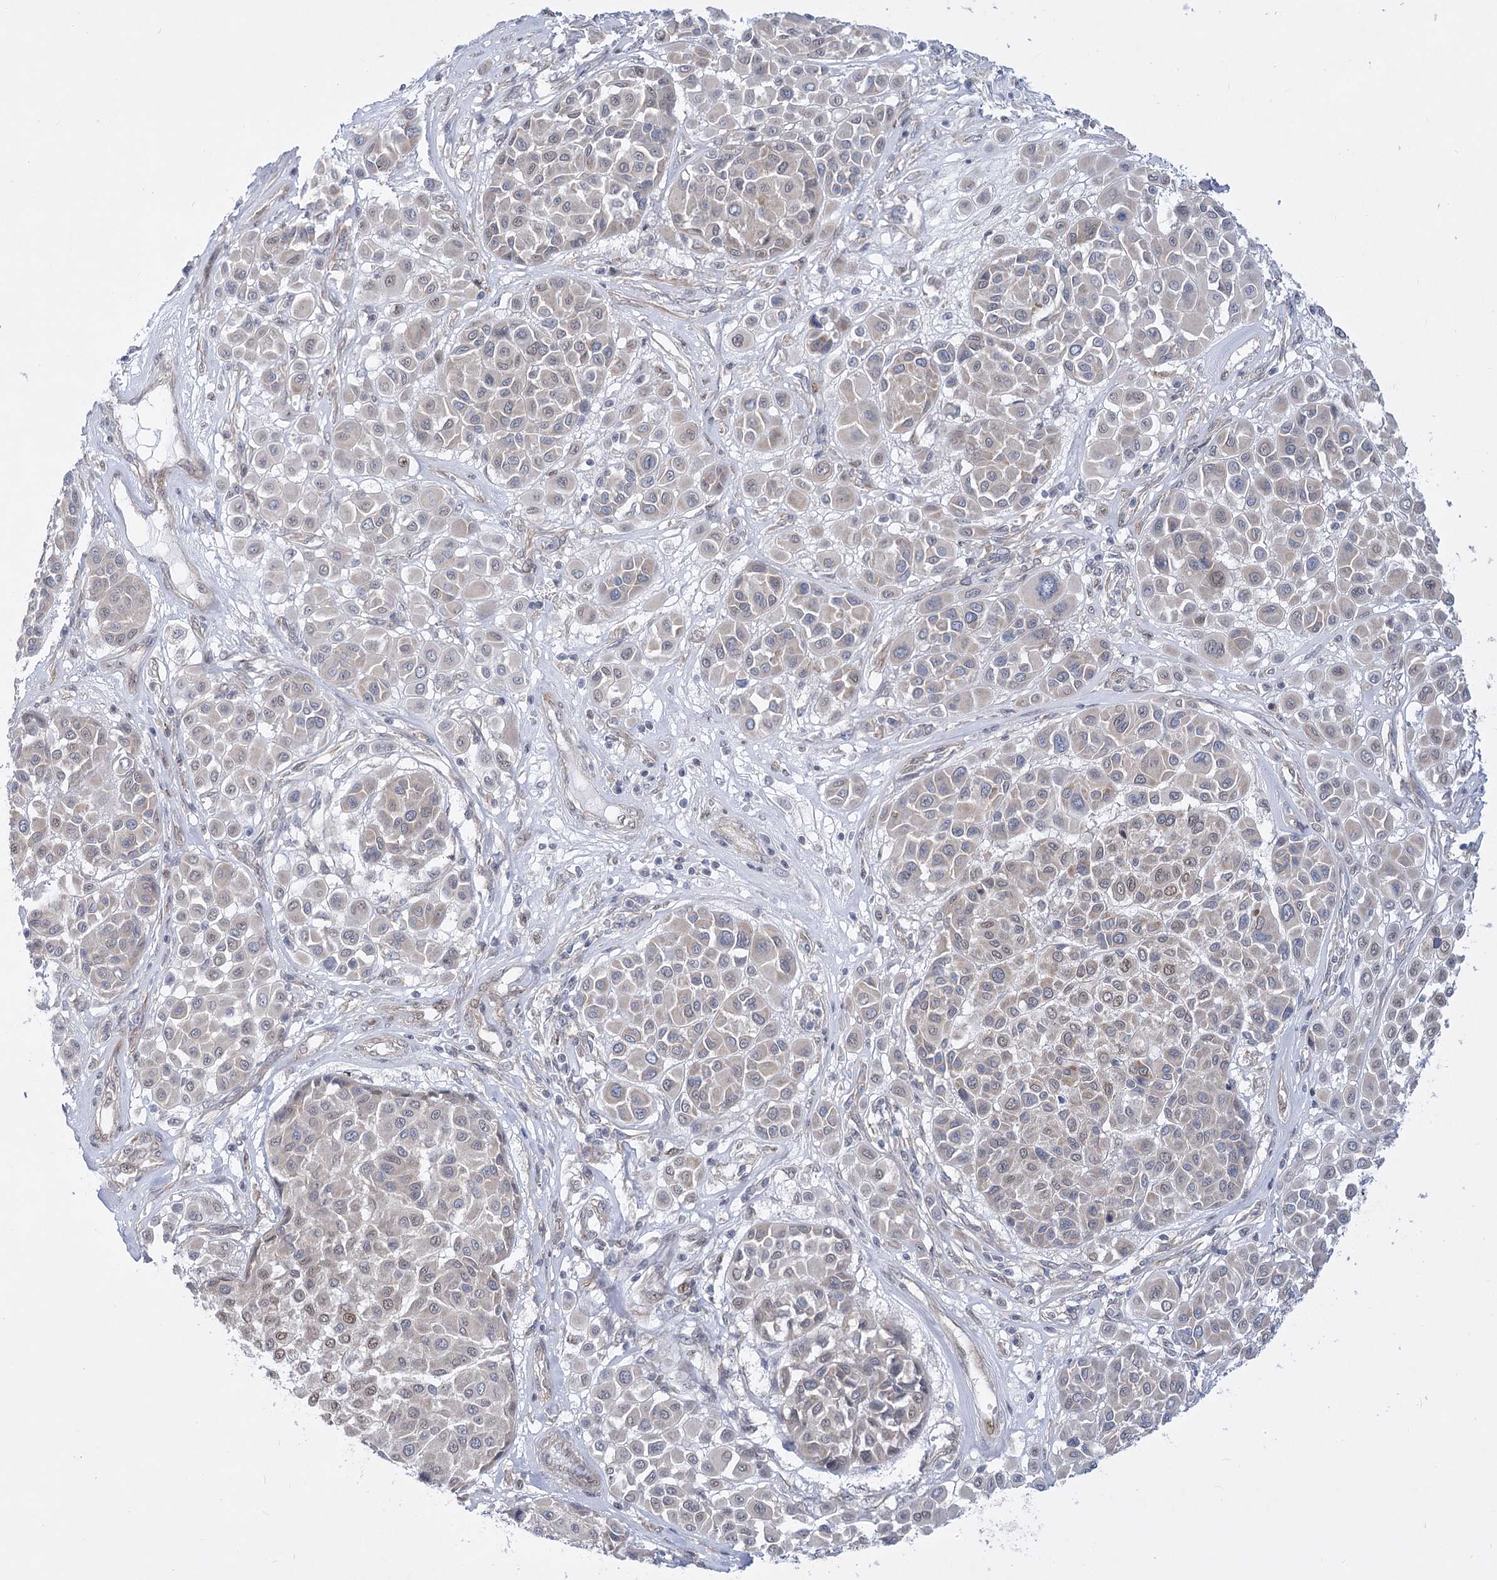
{"staining": {"intensity": "weak", "quantity": "25%-75%", "location": "nuclear"}, "tissue": "melanoma", "cell_type": "Tumor cells", "image_type": "cancer", "snomed": [{"axis": "morphology", "description": "Malignant melanoma, Metastatic site"}, {"axis": "topography", "description": "Soft tissue"}], "caption": "Protein staining of malignant melanoma (metastatic site) tissue shows weak nuclear staining in approximately 25%-75% of tumor cells.", "gene": "ARSI", "patient": {"sex": "male", "age": 41}}